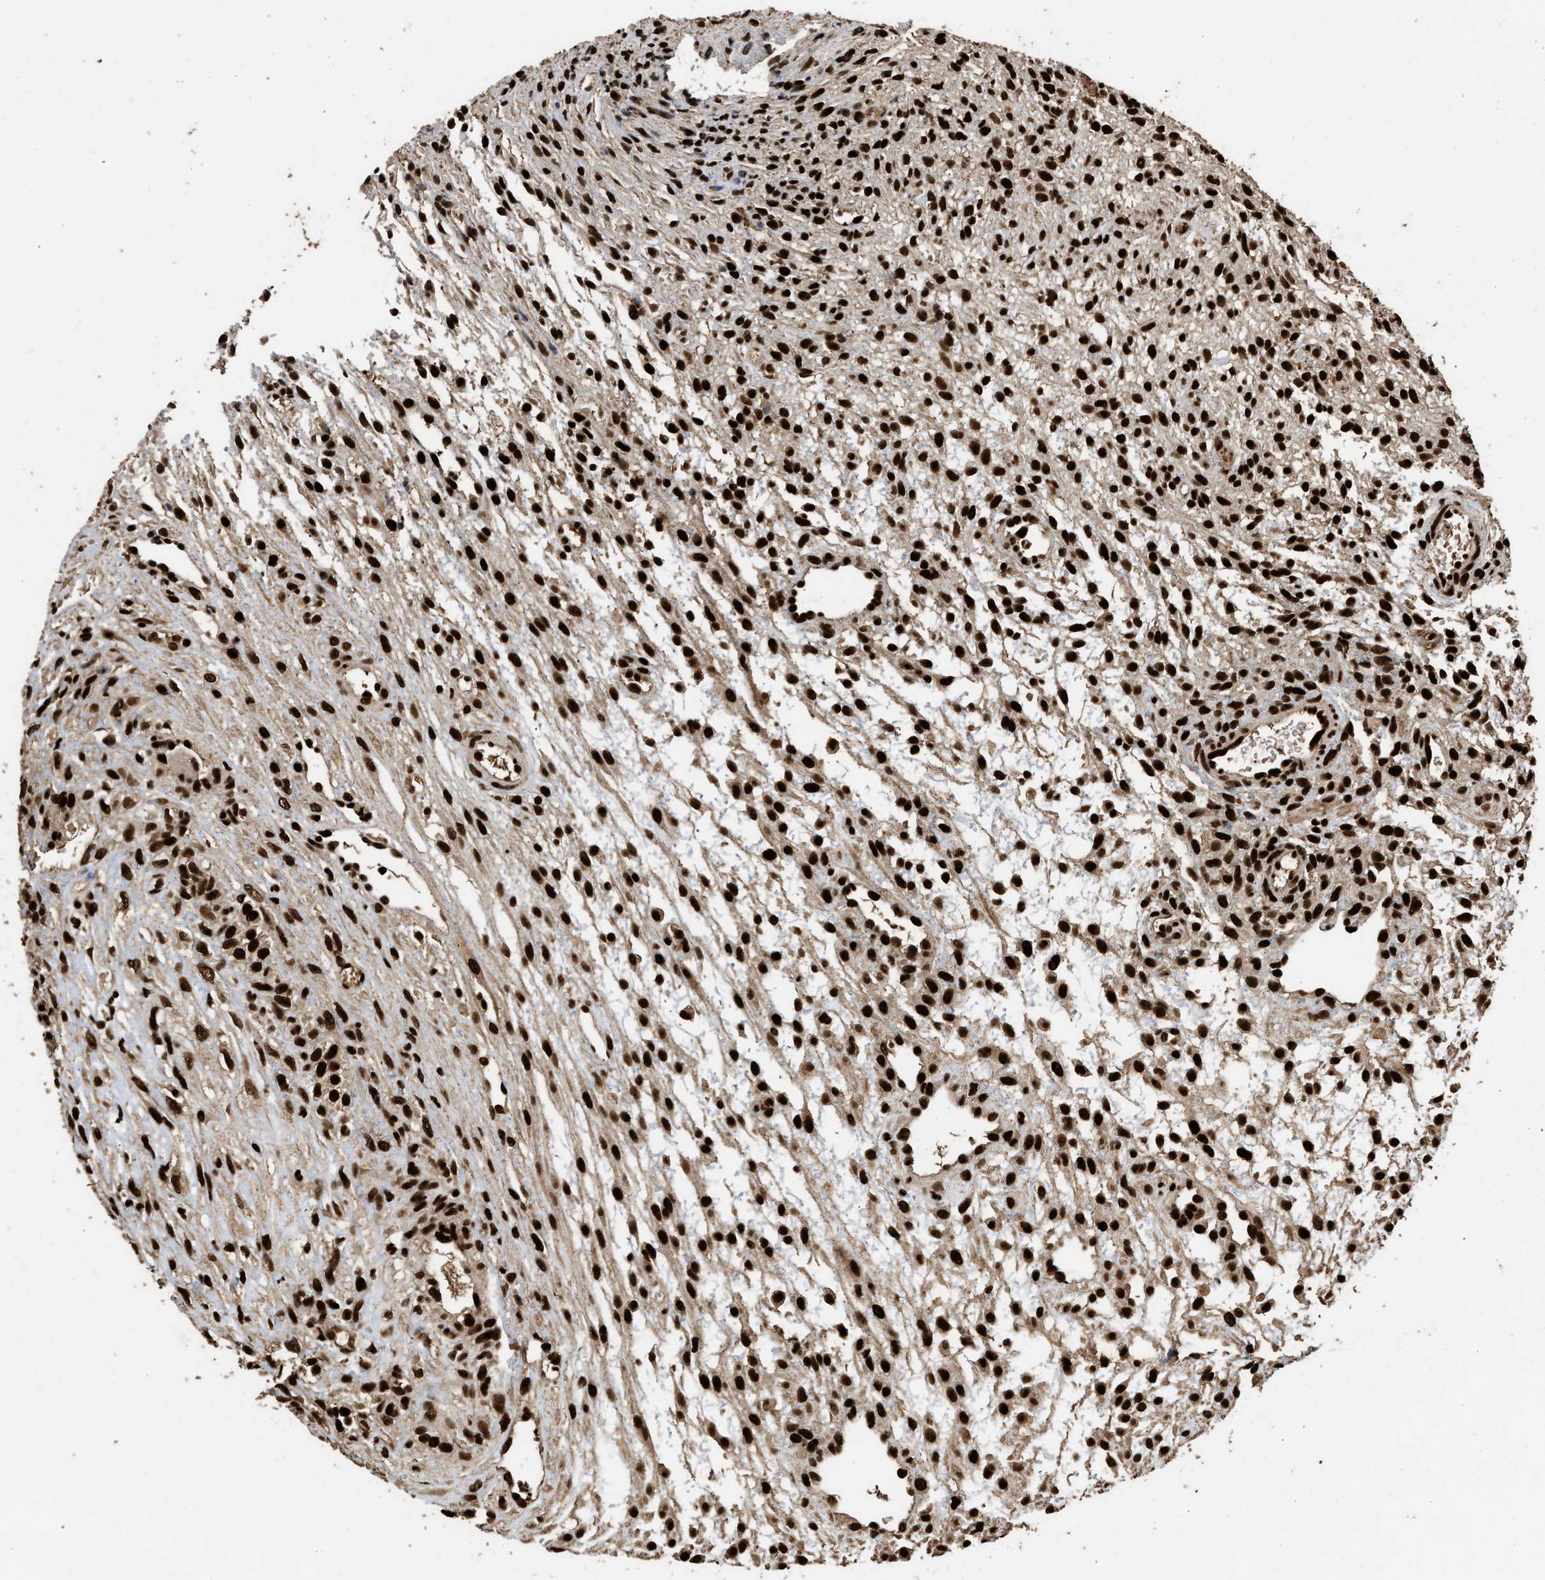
{"staining": {"intensity": "strong", "quantity": ">75%", "location": "nuclear"}, "tissue": "ovary", "cell_type": "Ovarian stroma cells", "image_type": "normal", "snomed": [{"axis": "morphology", "description": "Normal tissue, NOS"}, {"axis": "morphology", "description": "Cyst, NOS"}, {"axis": "topography", "description": "Ovary"}], "caption": "Immunohistochemical staining of benign human ovary demonstrates high levels of strong nuclear staining in about >75% of ovarian stroma cells.", "gene": "PPP4R3B", "patient": {"sex": "female", "age": 18}}